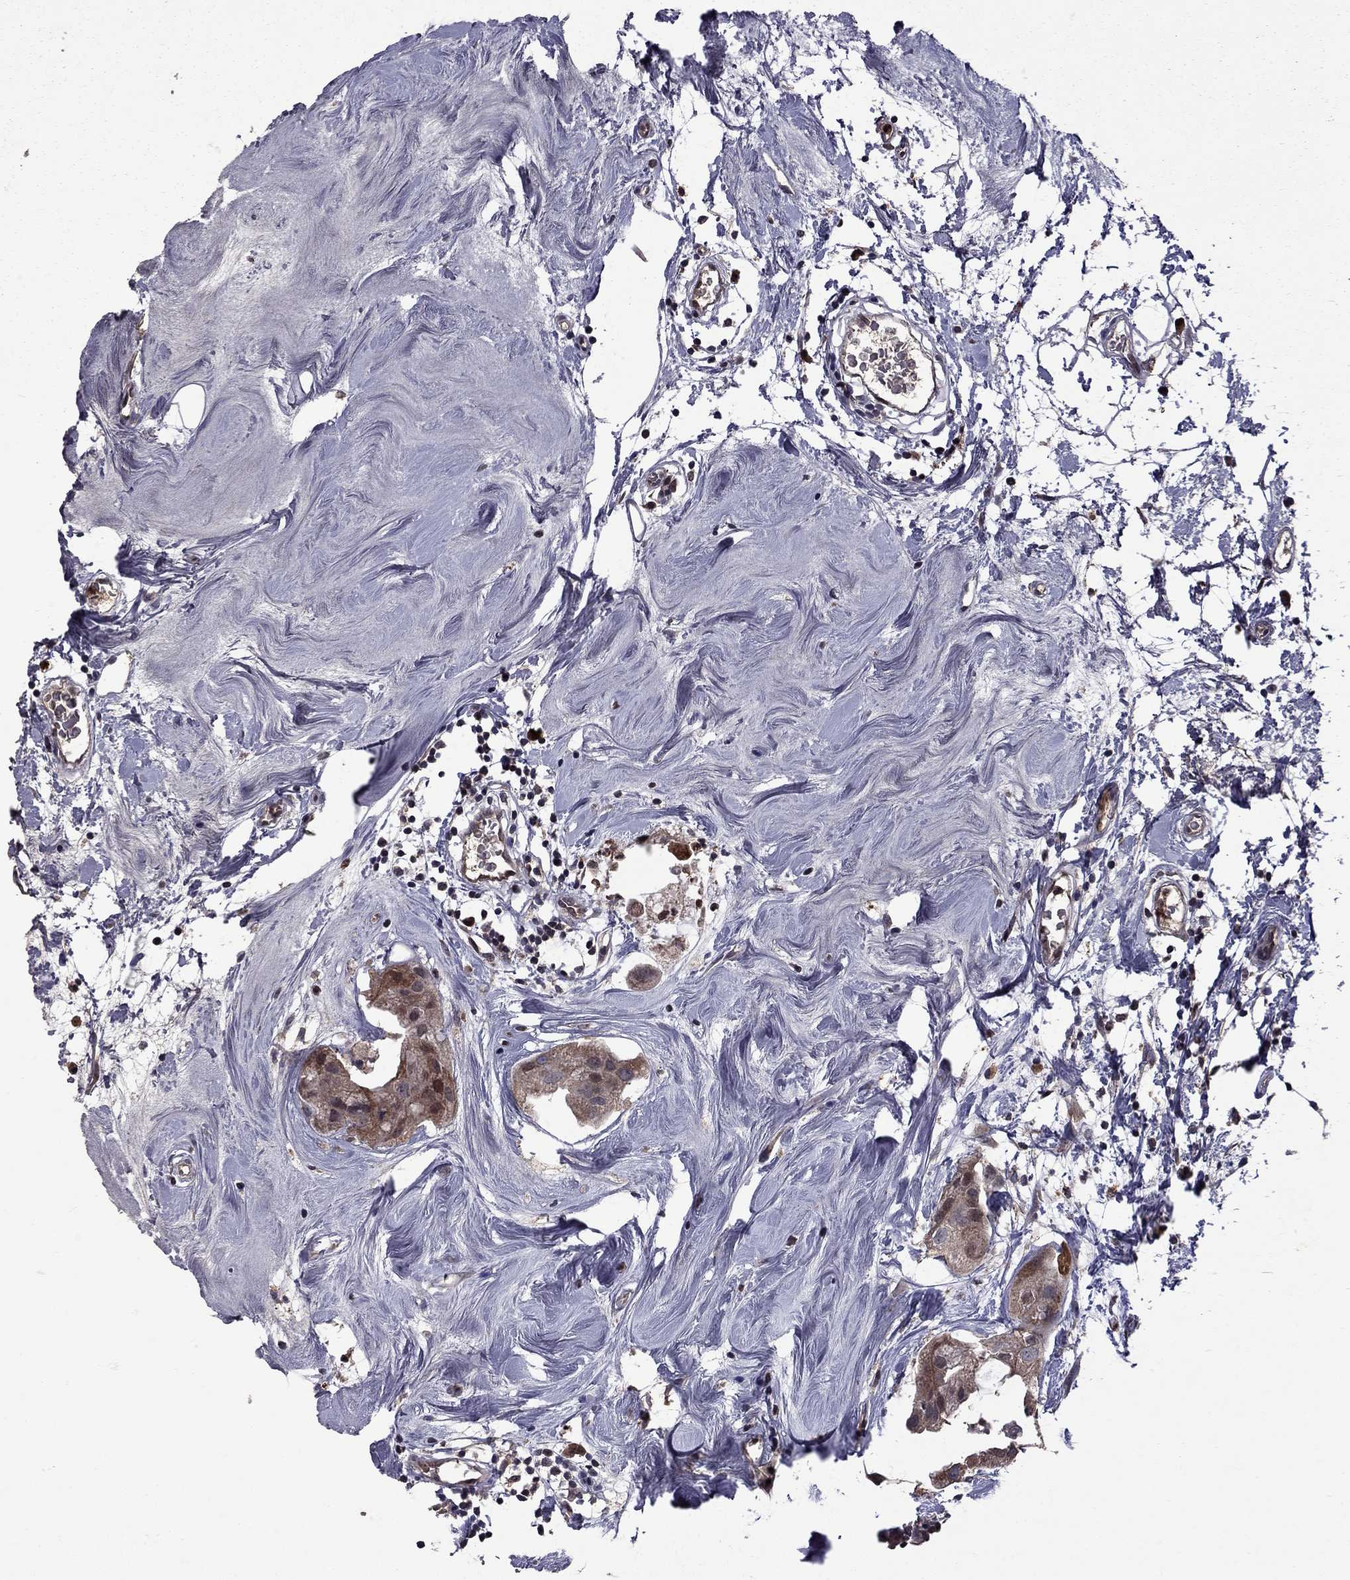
{"staining": {"intensity": "moderate", "quantity": ">75%", "location": "cytoplasmic/membranous"}, "tissue": "breast cancer", "cell_type": "Tumor cells", "image_type": "cancer", "snomed": [{"axis": "morphology", "description": "Normal tissue, NOS"}, {"axis": "morphology", "description": "Duct carcinoma"}, {"axis": "topography", "description": "Breast"}], "caption": "A high-resolution image shows immunohistochemistry staining of breast cancer, which reveals moderate cytoplasmic/membranous staining in approximately >75% of tumor cells.", "gene": "IPP", "patient": {"sex": "female", "age": 40}}